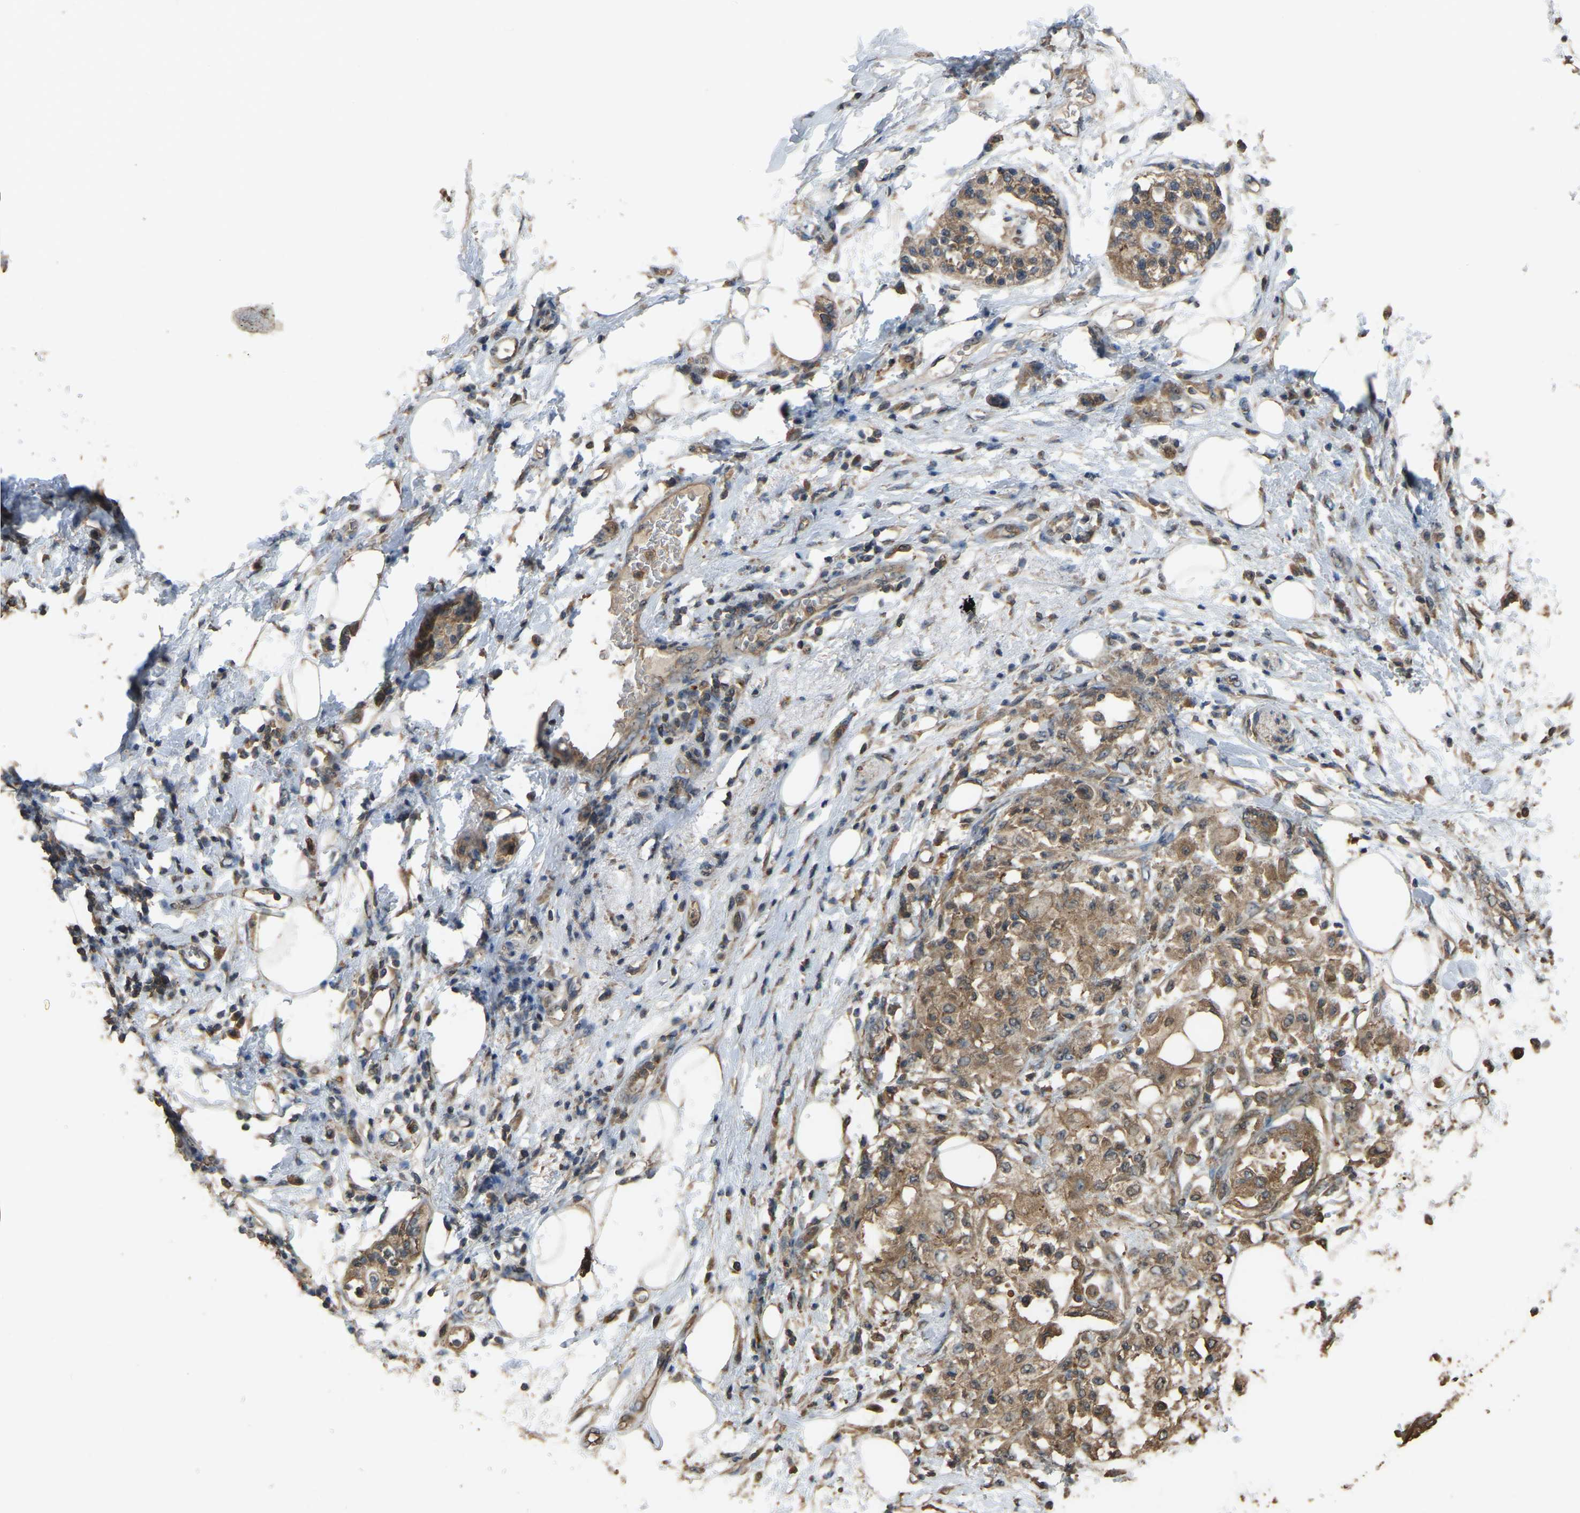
{"staining": {"intensity": "moderate", "quantity": ">75%", "location": "cytoplasmic/membranous"}, "tissue": "pancreatic cancer", "cell_type": "Tumor cells", "image_type": "cancer", "snomed": [{"axis": "morphology", "description": "Normal tissue, NOS"}, {"axis": "morphology", "description": "Adenocarcinoma, NOS"}, {"axis": "topography", "description": "Pancreas"}, {"axis": "topography", "description": "Duodenum"}], "caption": "Immunohistochemistry photomicrograph of human pancreatic cancer stained for a protein (brown), which demonstrates medium levels of moderate cytoplasmic/membranous expression in approximately >75% of tumor cells.", "gene": "FHIT", "patient": {"sex": "female", "age": 60}}